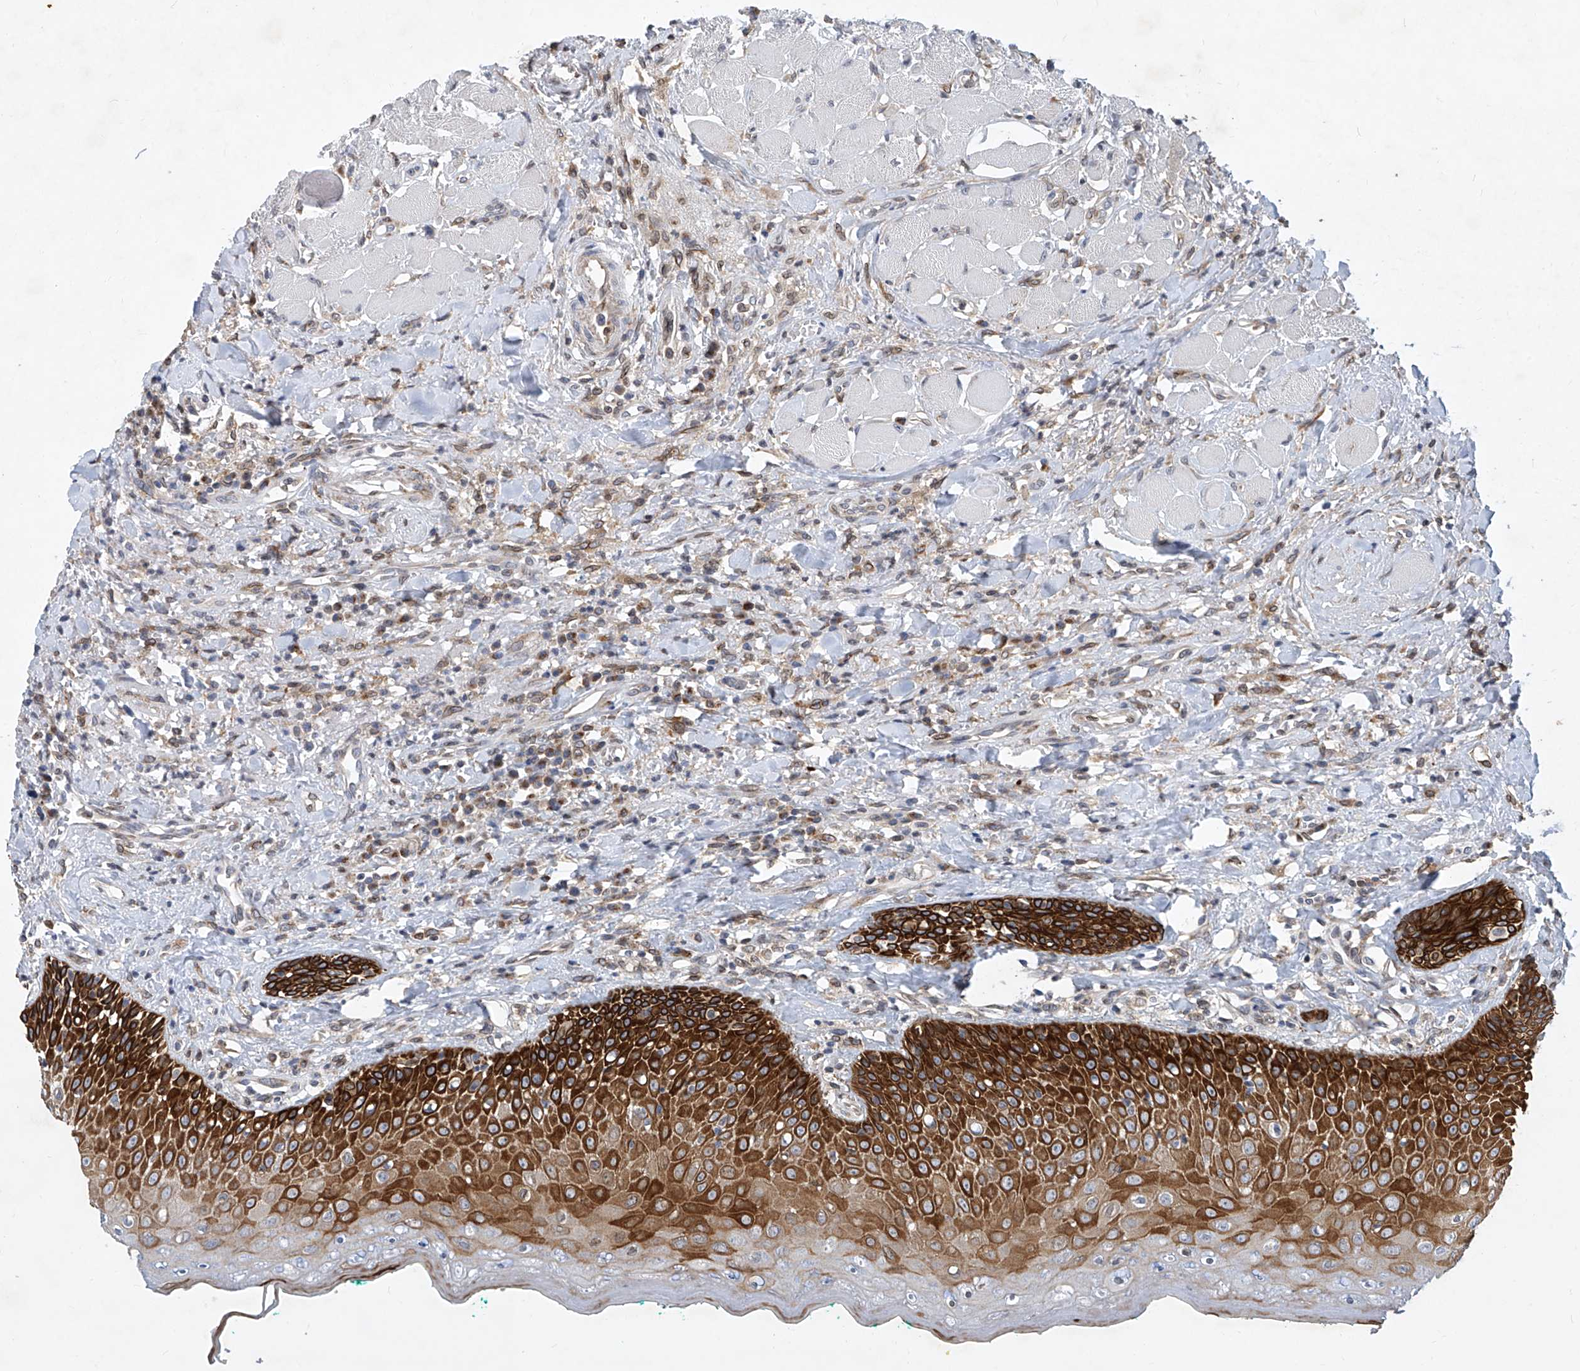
{"staining": {"intensity": "strong", "quantity": ">75%", "location": "cytoplasmic/membranous"}, "tissue": "oral mucosa", "cell_type": "Squamous epithelial cells", "image_type": "normal", "snomed": [{"axis": "morphology", "description": "Normal tissue, NOS"}, {"axis": "topography", "description": "Oral tissue"}], "caption": "Immunohistochemistry (IHC) histopathology image of benign human oral mucosa stained for a protein (brown), which reveals high levels of strong cytoplasmic/membranous expression in approximately >75% of squamous epithelial cells.", "gene": "MX2", "patient": {"sex": "female", "age": 70}}